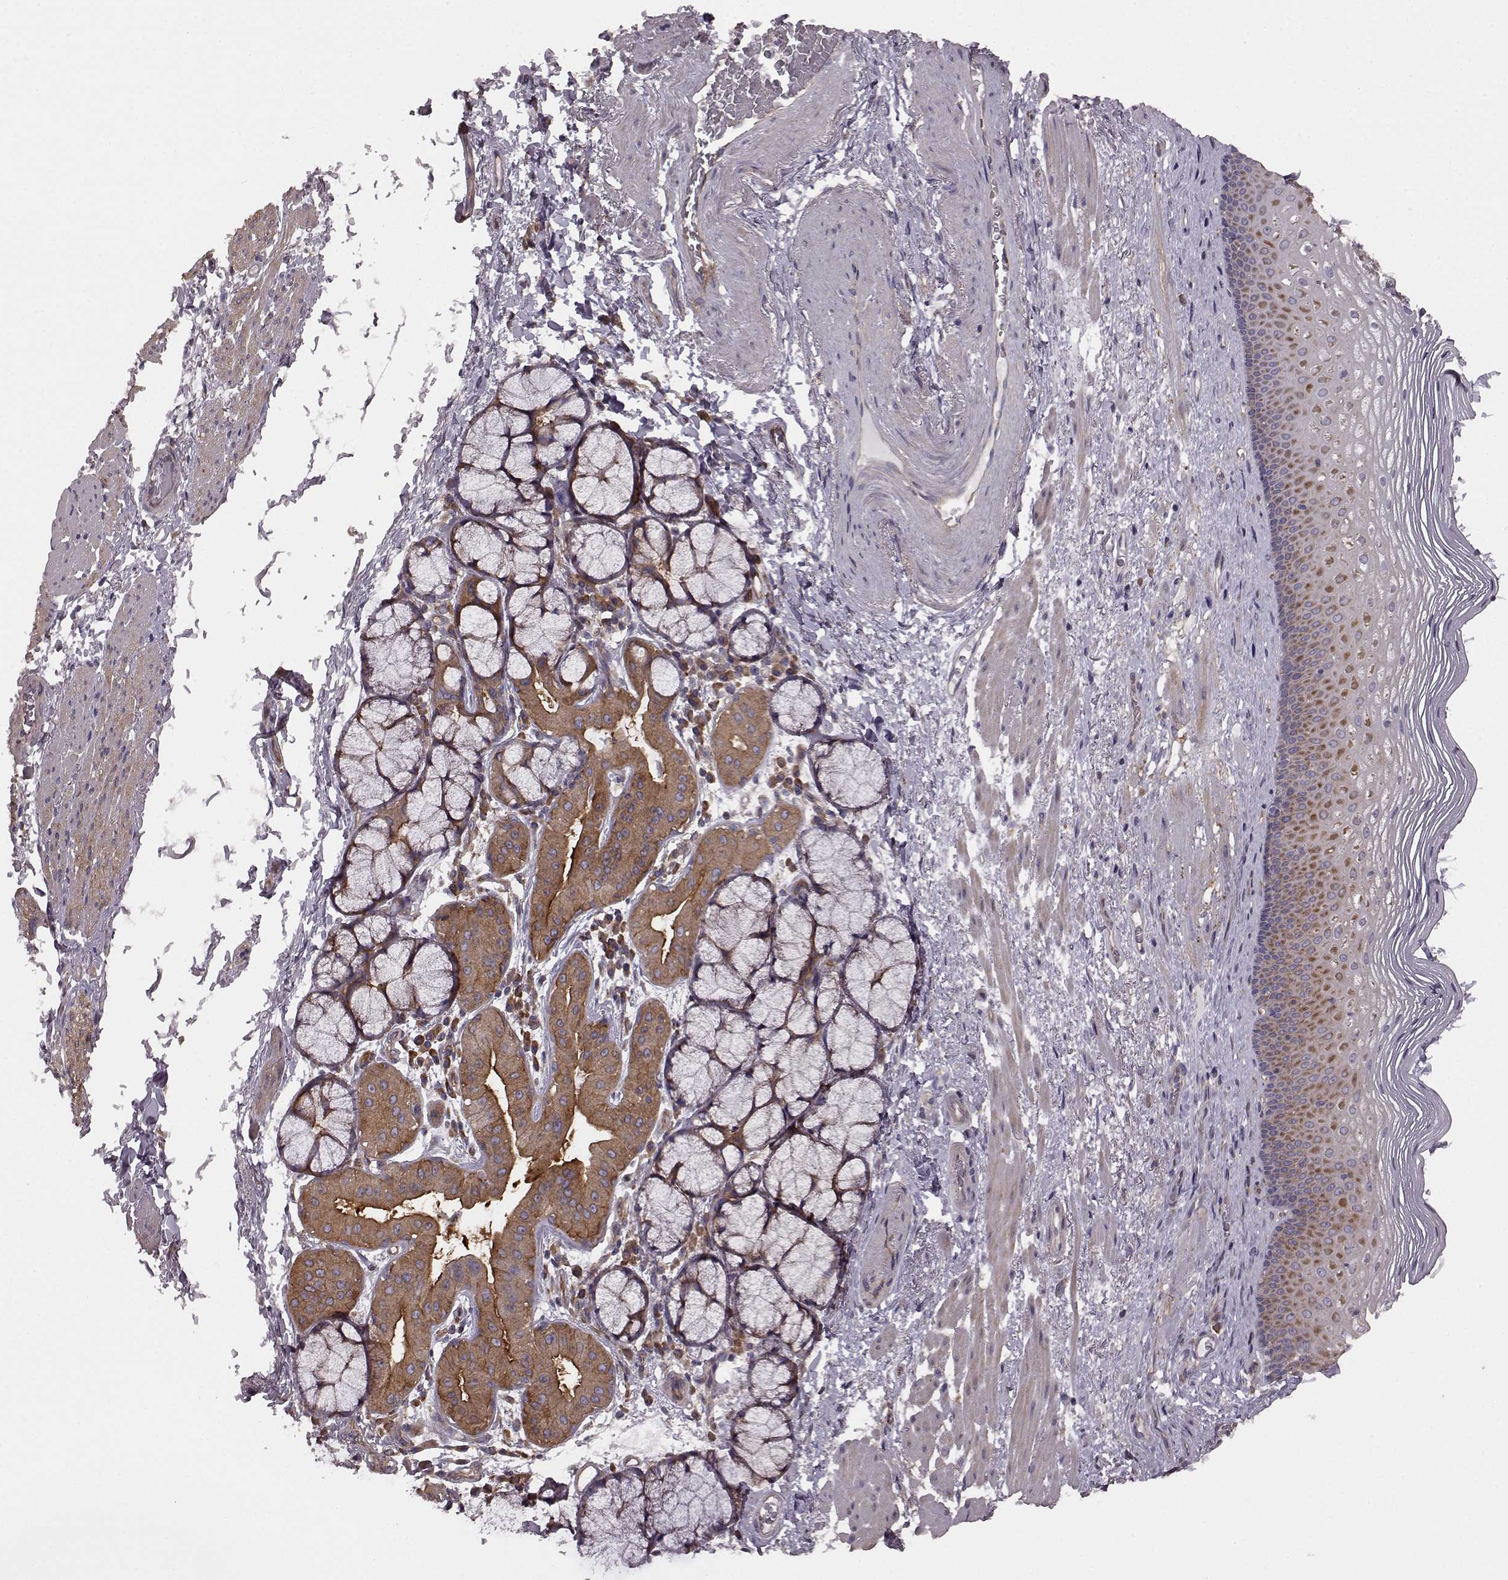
{"staining": {"intensity": "moderate", "quantity": "25%-75%", "location": "cytoplasmic/membranous"}, "tissue": "esophagus", "cell_type": "Squamous epithelial cells", "image_type": "normal", "snomed": [{"axis": "morphology", "description": "Normal tissue, NOS"}, {"axis": "topography", "description": "Esophagus"}], "caption": "Immunohistochemistry histopathology image of unremarkable esophagus: human esophagus stained using immunohistochemistry (IHC) exhibits medium levels of moderate protein expression localized specifically in the cytoplasmic/membranous of squamous epithelial cells, appearing as a cytoplasmic/membranous brown color.", "gene": "RABGAP1", "patient": {"sex": "male", "age": 76}}